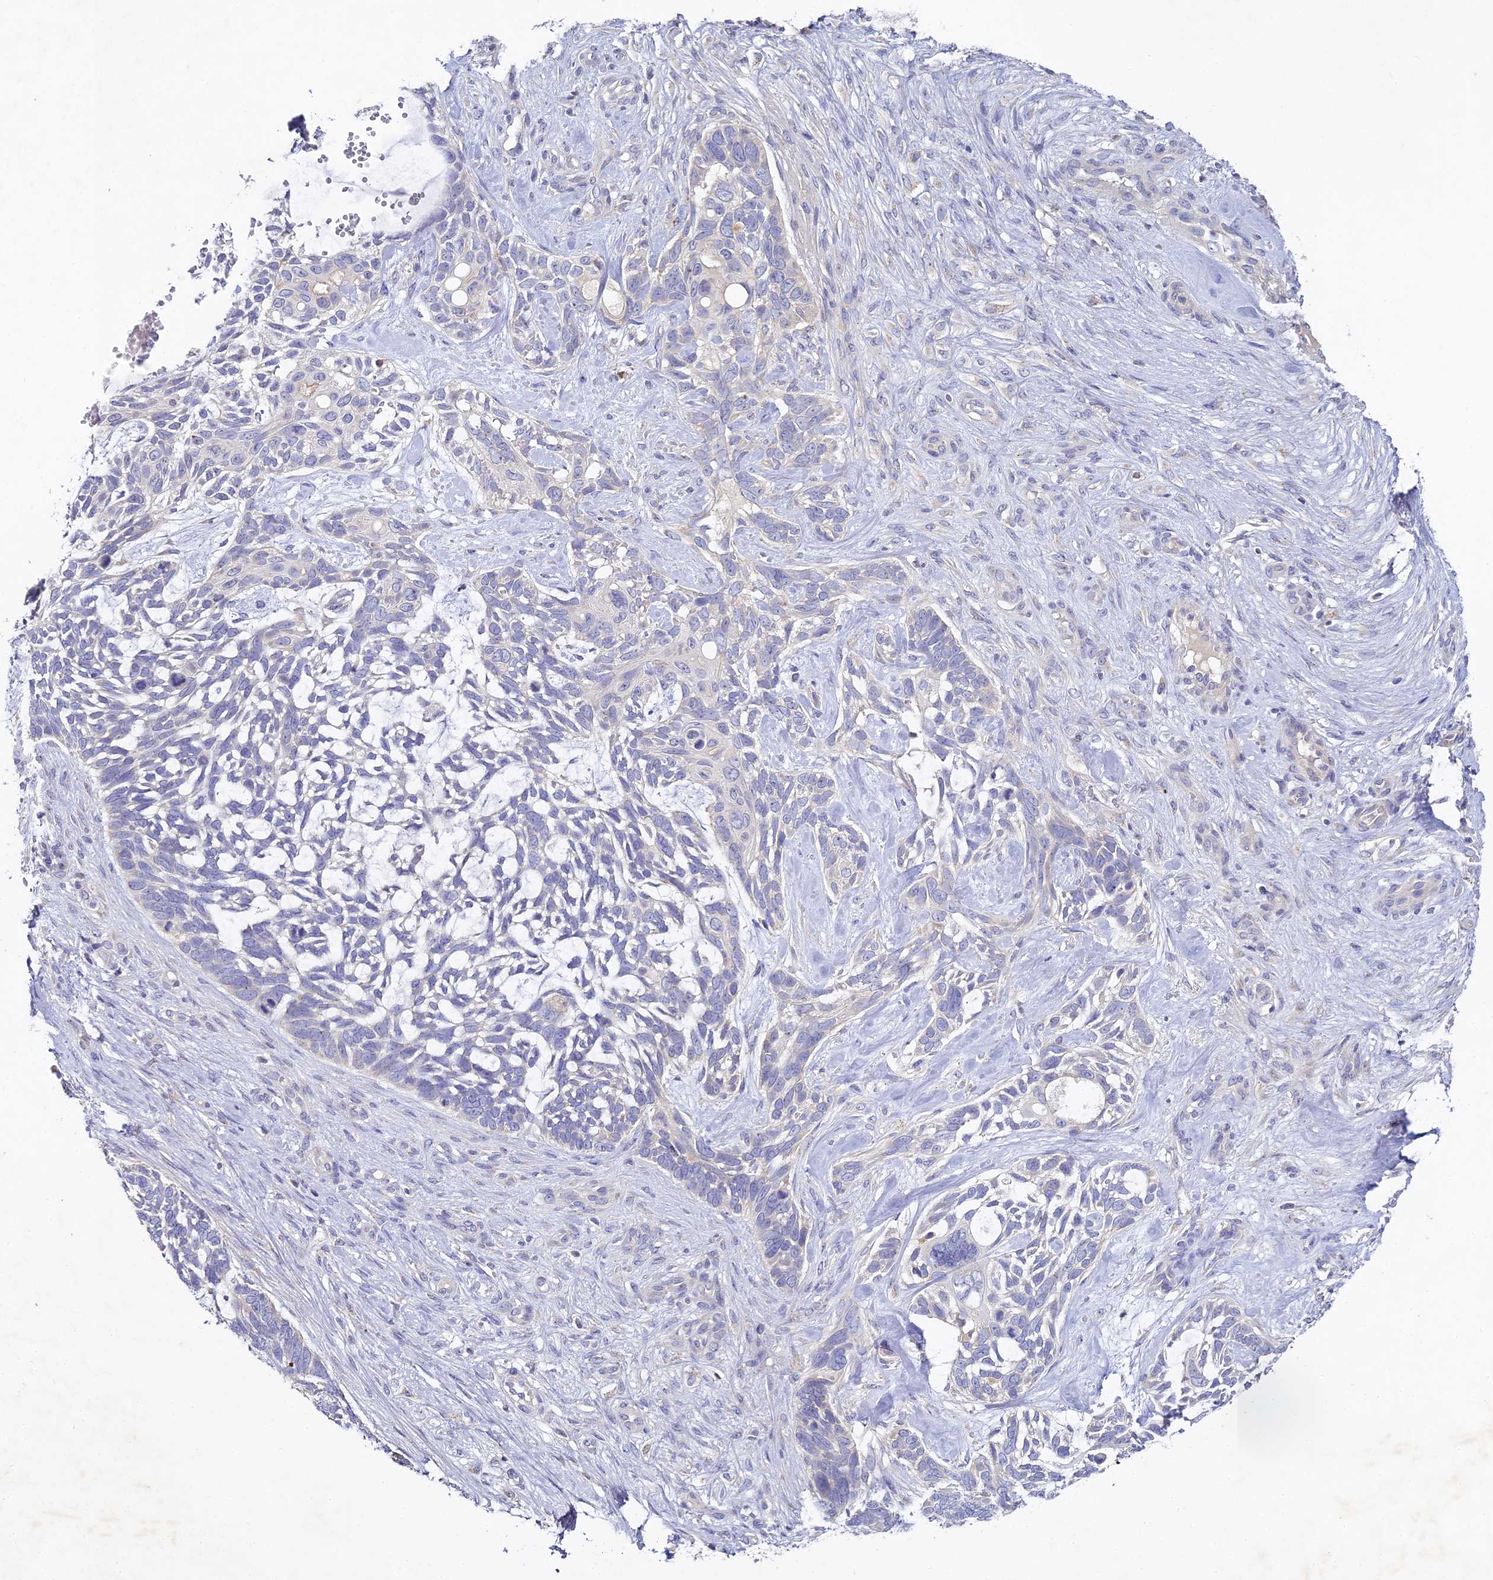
{"staining": {"intensity": "negative", "quantity": "none", "location": "none"}, "tissue": "skin cancer", "cell_type": "Tumor cells", "image_type": "cancer", "snomed": [{"axis": "morphology", "description": "Basal cell carcinoma"}, {"axis": "topography", "description": "Skin"}], "caption": "Tumor cells are negative for protein expression in human basal cell carcinoma (skin). (DAB (3,3'-diaminobenzidine) immunohistochemistry (IHC), high magnification).", "gene": "DONSON", "patient": {"sex": "male", "age": 88}}